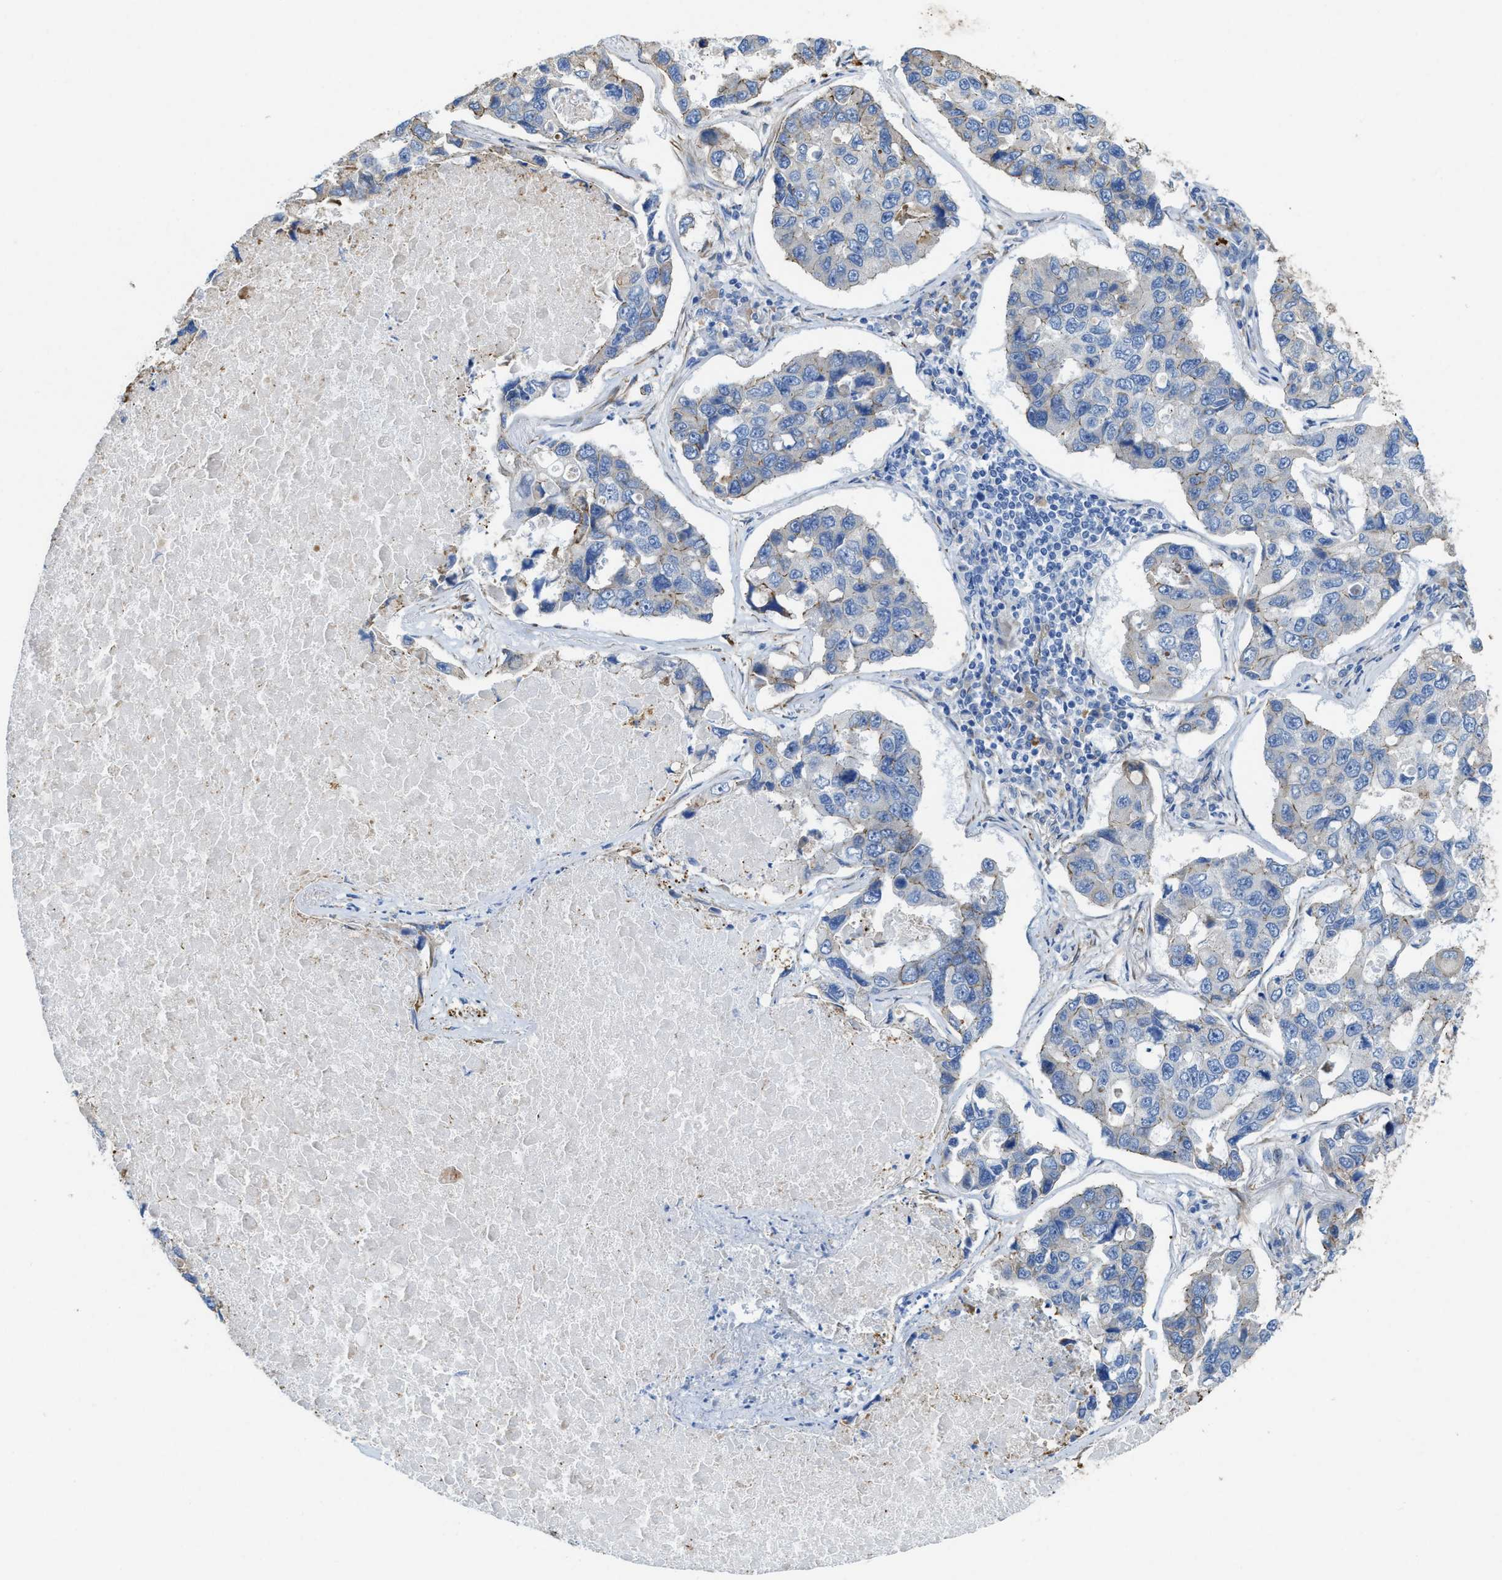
{"staining": {"intensity": "negative", "quantity": "none", "location": "none"}, "tissue": "lung cancer", "cell_type": "Tumor cells", "image_type": "cancer", "snomed": [{"axis": "morphology", "description": "Adenocarcinoma, NOS"}, {"axis": "topography", "description": "Lung"}], "caption": "IHC image of lung adenocarcinoma stained for a protein (brown), which demonstrates no staining in tumor cells.", "gene": "ASS1", "patient": {"sex": "male", "age": 64}}